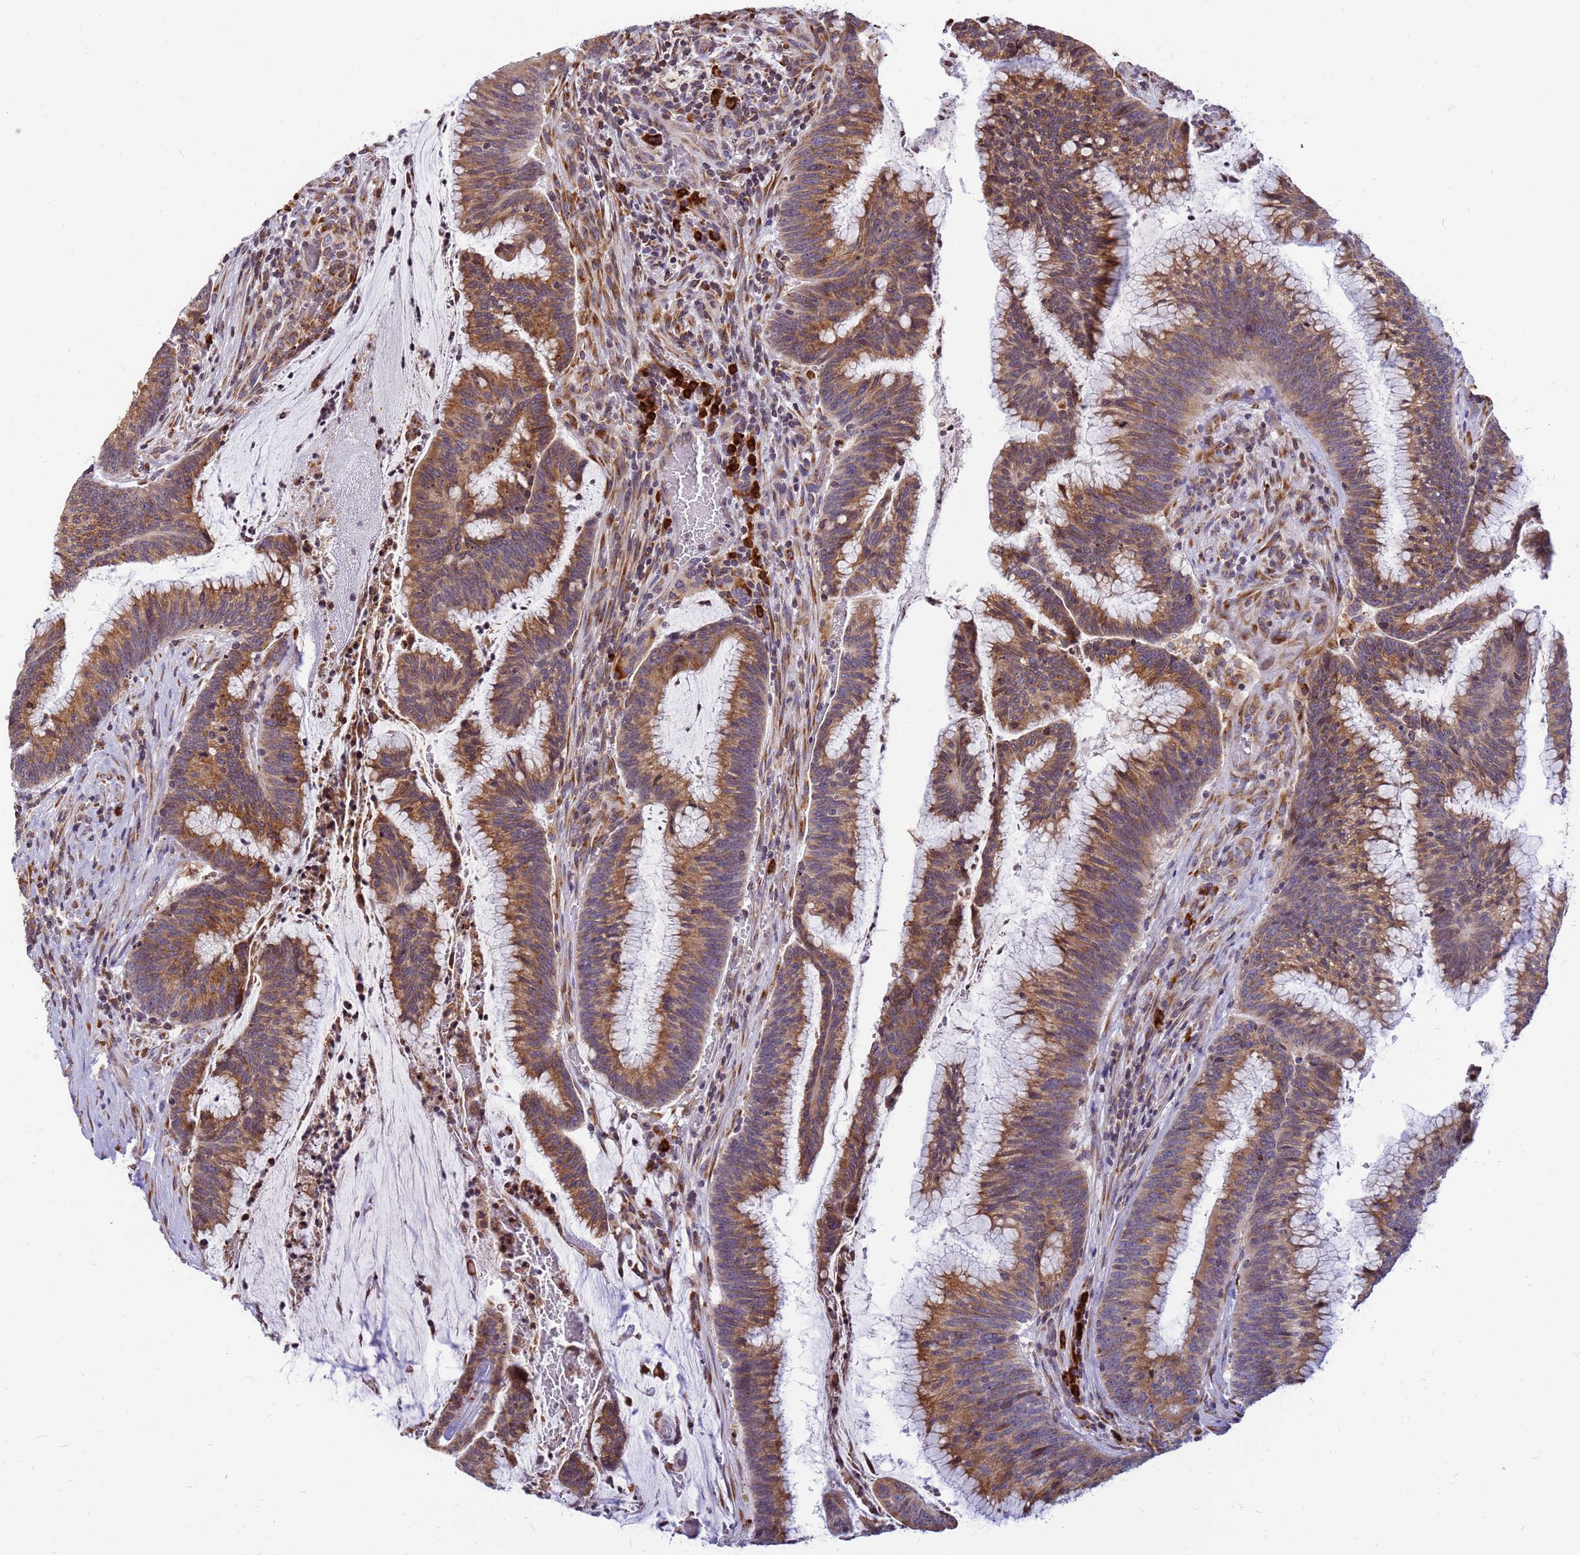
{"staining": {"intensity": "moderate", "quantity": ">75%", "location": "cytoplasmic/membranous"}, "tissue": "colorectal cancer", "cell_type": "Tumor cells", "image_type": "cancer", "snomed": [{"axis": "morphology", "description": "Adenocarcinoma, NOS"}, {"axis": "topography", "description": "Rectum"}], "caption": "Colorectal cancer tissue reveals moderate cytoplasmic/membranous staining in about >75% of tumor cells, visualized by immunohistochemistry. Using DAB (brown) and hematoxylin (blue) stains, captured at high magnification using brightfield microscopy.", "gene": "SSR4", "patient": {"sex": "female", "age": 77}}